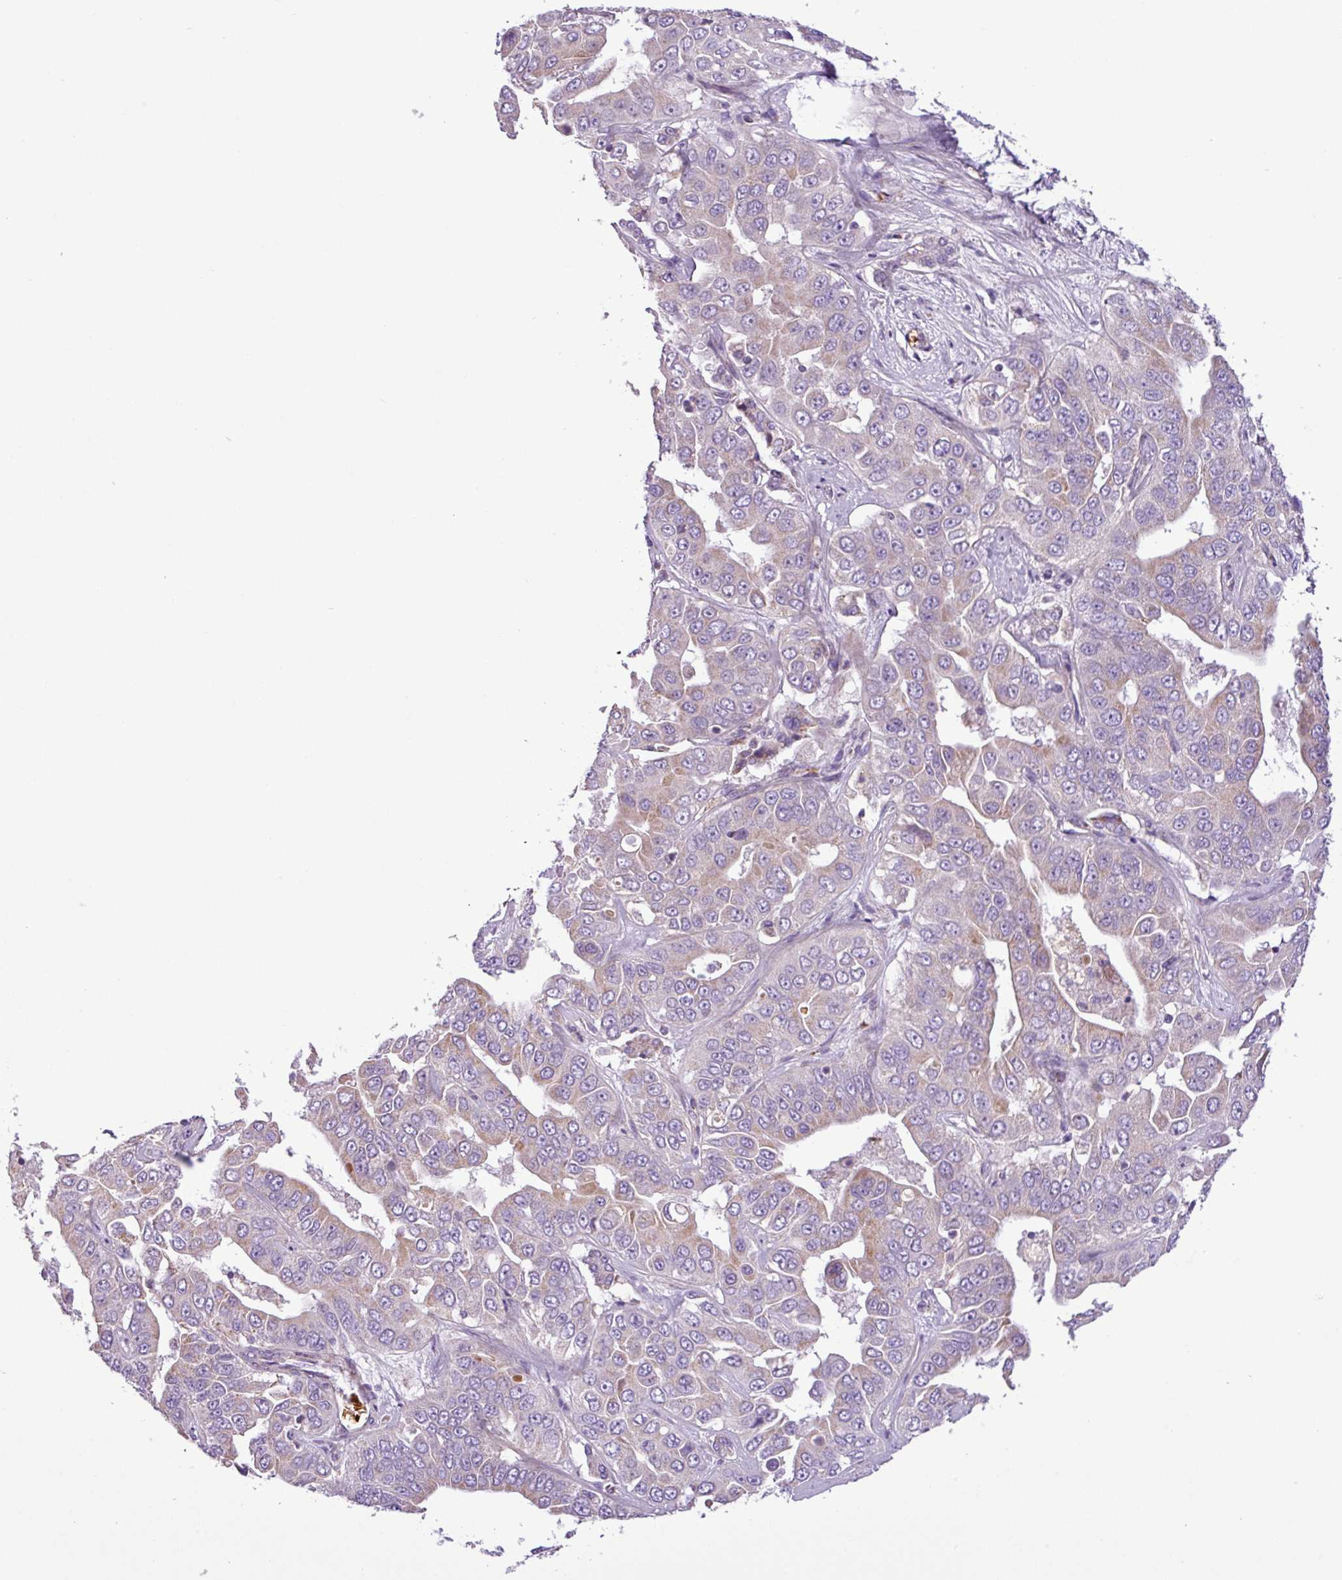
{"staining": {"intensity": "moderate", "quantity": "<25%", "location": "cytoplasmic/membranous"}, "tissue": "liver cancer", "cell_type": "Tumor cells", "image_type": "cancer", "snomed": [{"axis": "morphology", "description": "Cholangiocarcinoma"}, {"axis": "topography", "description": "Liver"}], "caption": "Tumor cells reveal moderate cytoplasmic/membranous expression in approximately <25% of cells in liver cancer. The protein is stained brown, and the nuclei are stained in blue (DAB (3,3'-diaminobenzidine) IHC with brightfield microscopy, high magnification).", "gene": "FAM183A", "patient": {"sex": "female", "age": 52}}